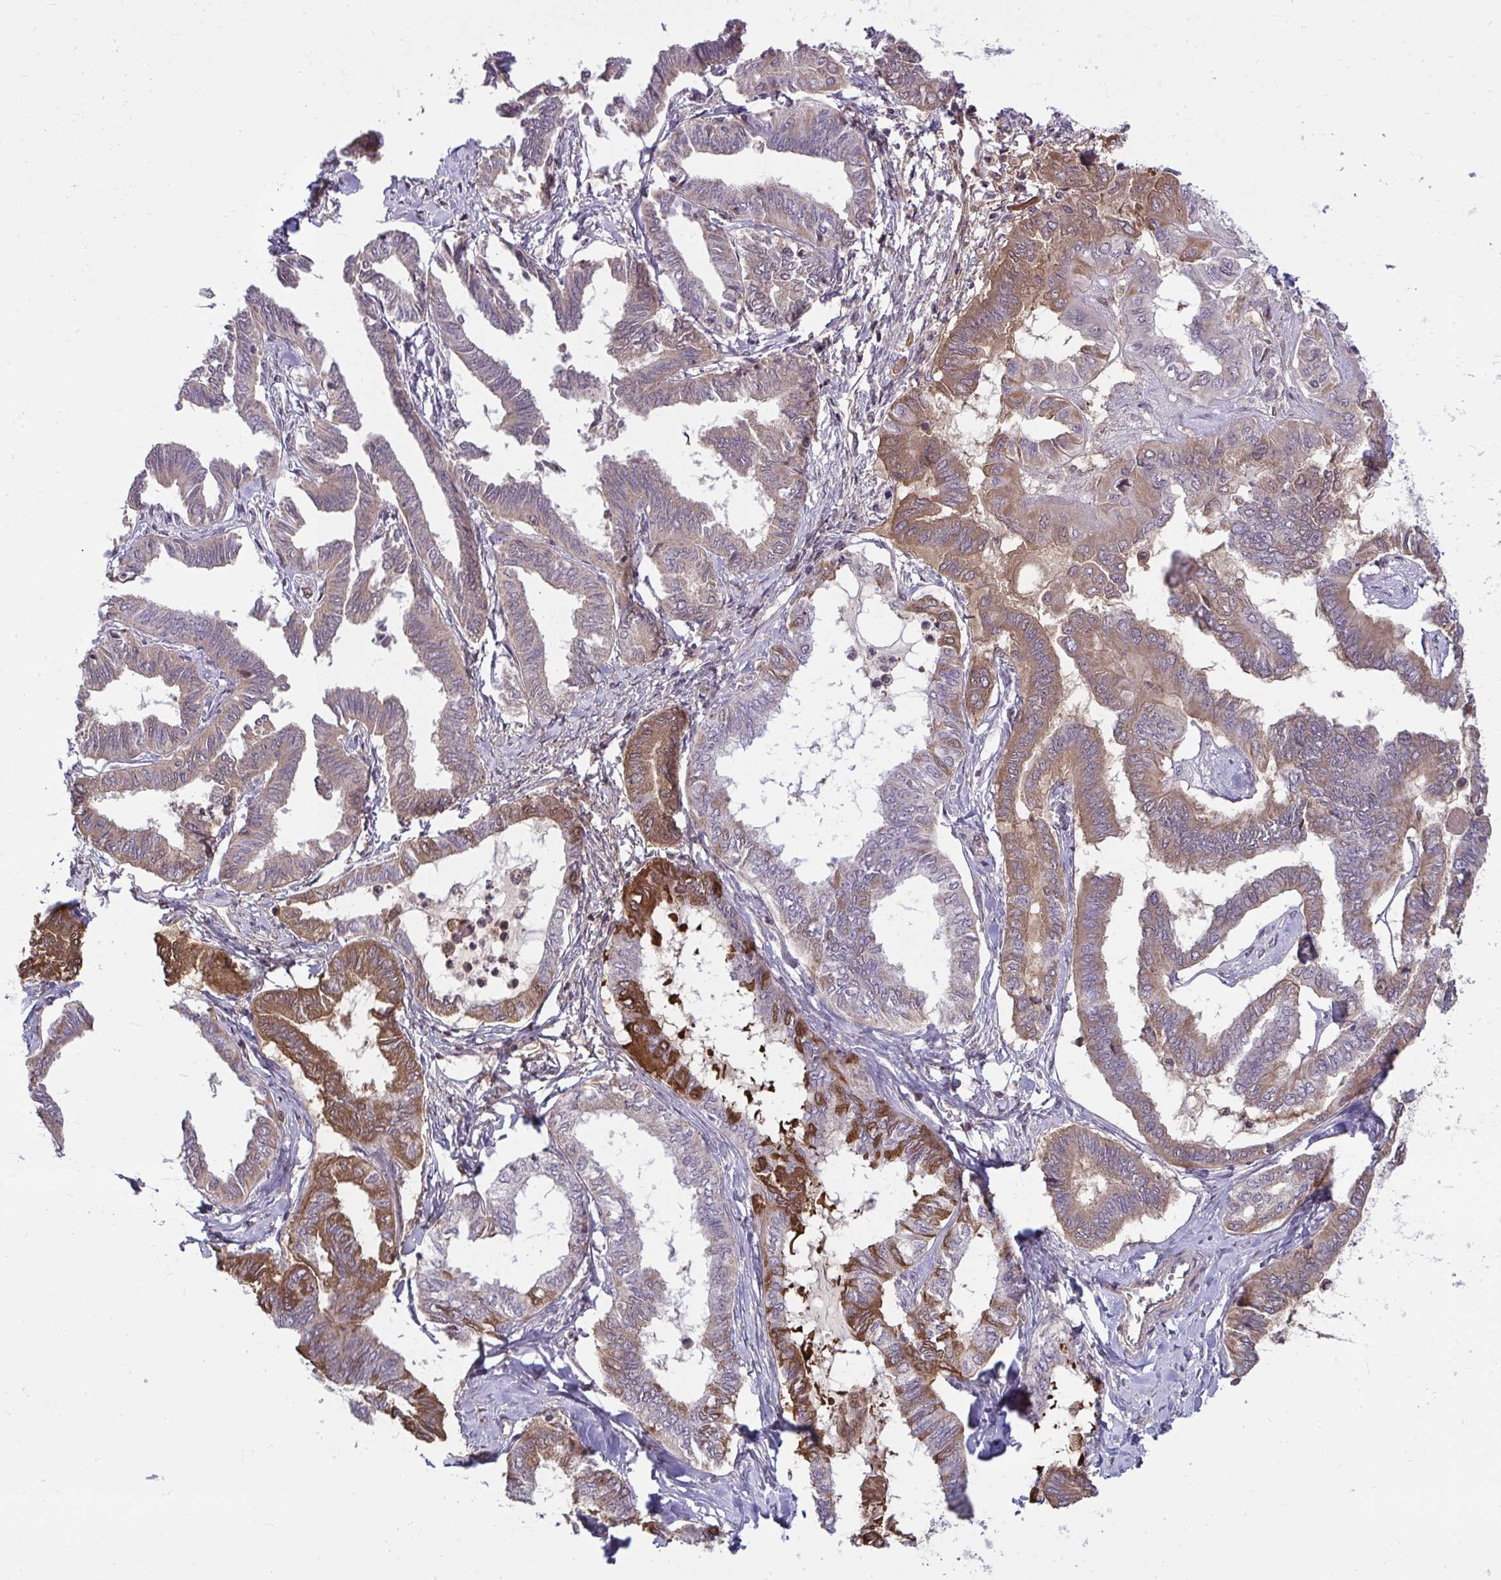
{"staining": {"intensity": "moderate", "quantity": "25%-75%", "location": "cytoplasmic/membranous"}, "tissue": "ovarian cancer", "cell_type": "Tumor cells", "image_type": "cancer", "snomed": [{"axis": "morphology", "description": "Carcinoma, endometroid"}, {"axis": "topography", "description": "Ovary"}], "caption": "An IHC micrograph of neoplastic tissue is shown. Protein staining in brown shows moderate cytoplasmic/membranous positivity in ovarian endometroid carcinoma within tumor cells.", "gene": "ZSCAN9", "patient": {"sex": "female", "age": 70}}